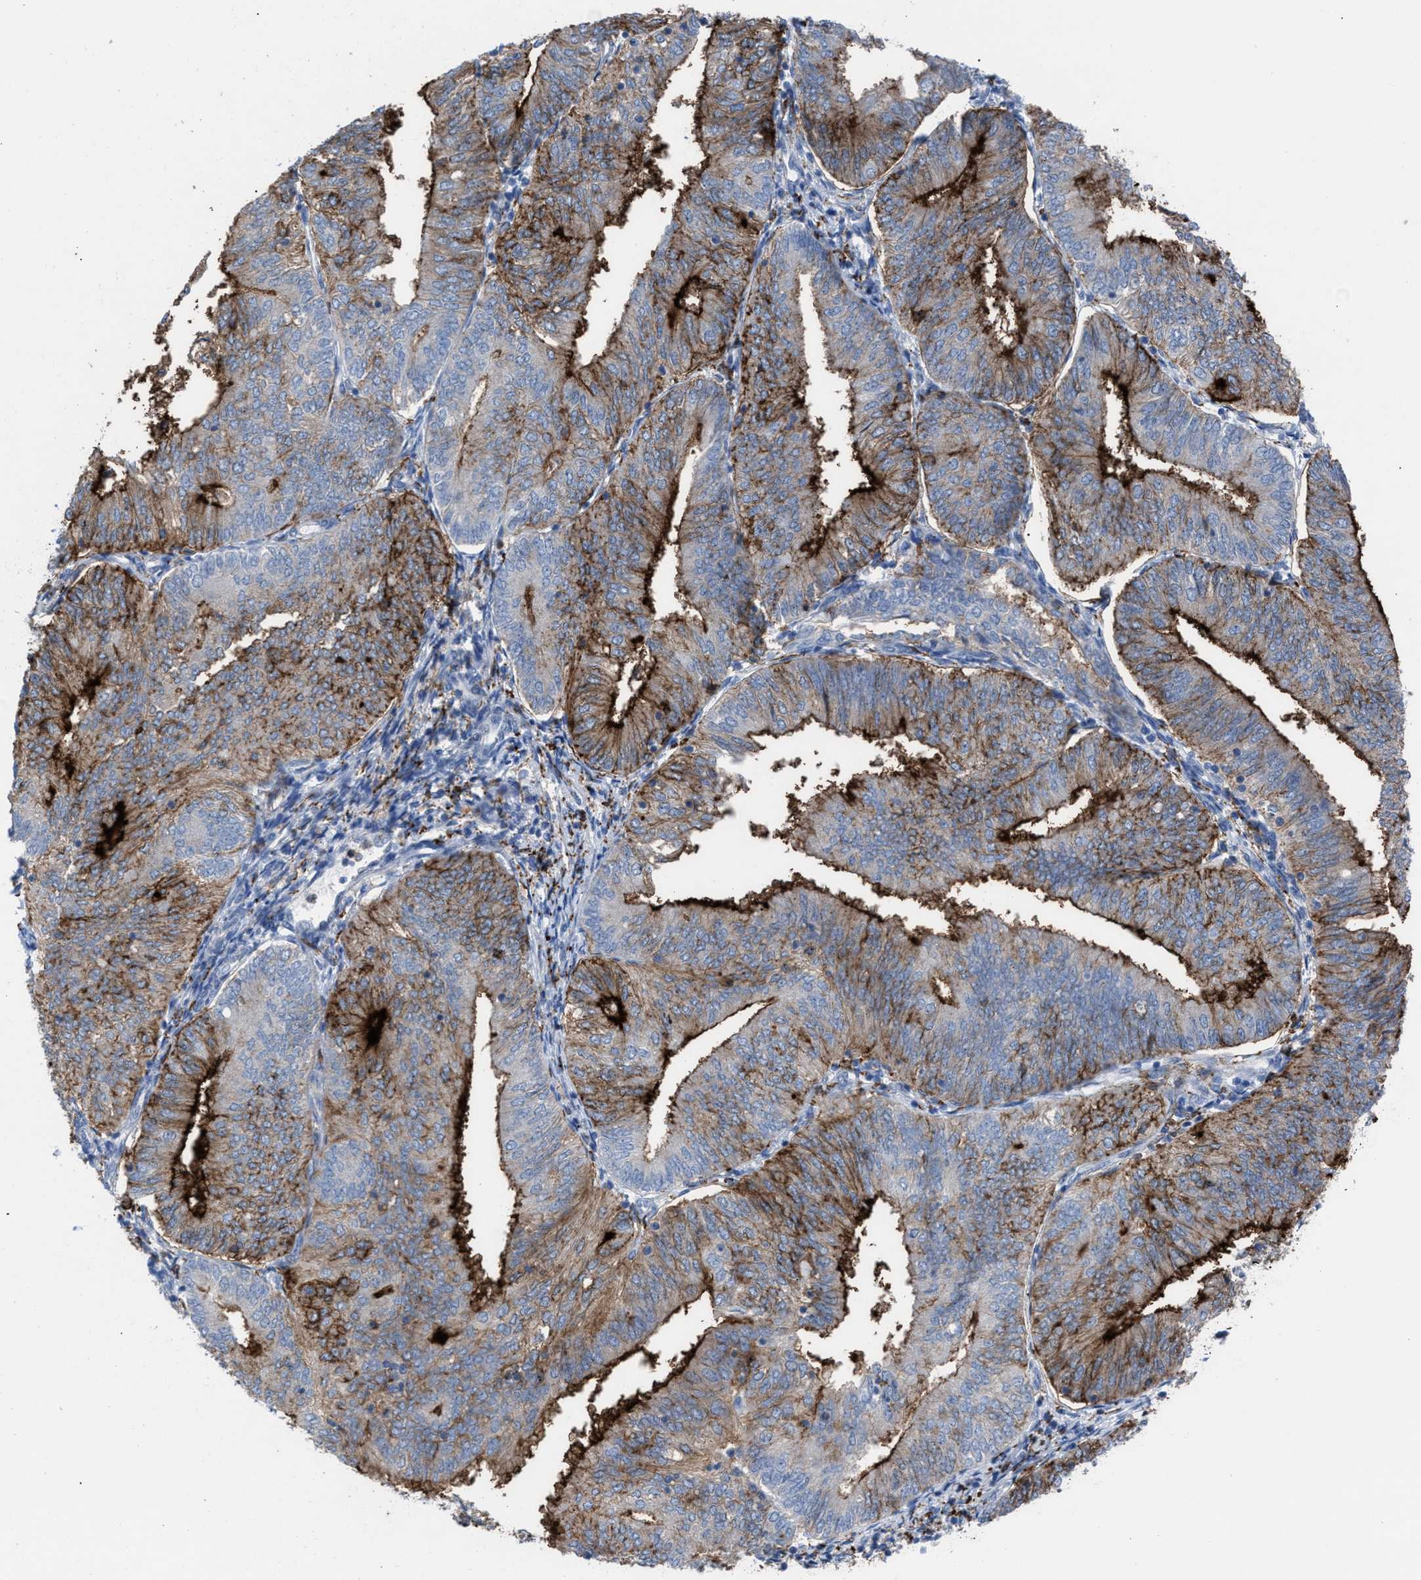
{"staining": {"intensity": "strong", "quantity": "25%-75%", "location": "cytoplasmic/membranous"}, "tissue": "endometrial cancer", "cell_type": "Tumor cells", "image_type": "cancer", "snomed": [{"axis": "morphology", "description": "Adenocarcinoma, NOS"}, {"axis": "topography", "description": "Endometrium"}], "caption": "High-power microscopy captured an IHC photomicrograph of endometrial cancer, revealing strong cytoplasmic/membranous expression in about 25%-75% of tumor cells. The protein is shown in brown color, while the nuclei are stained blue.", "gene": "SLC47A1", "patient": {"sex": "female", "age": 58}}